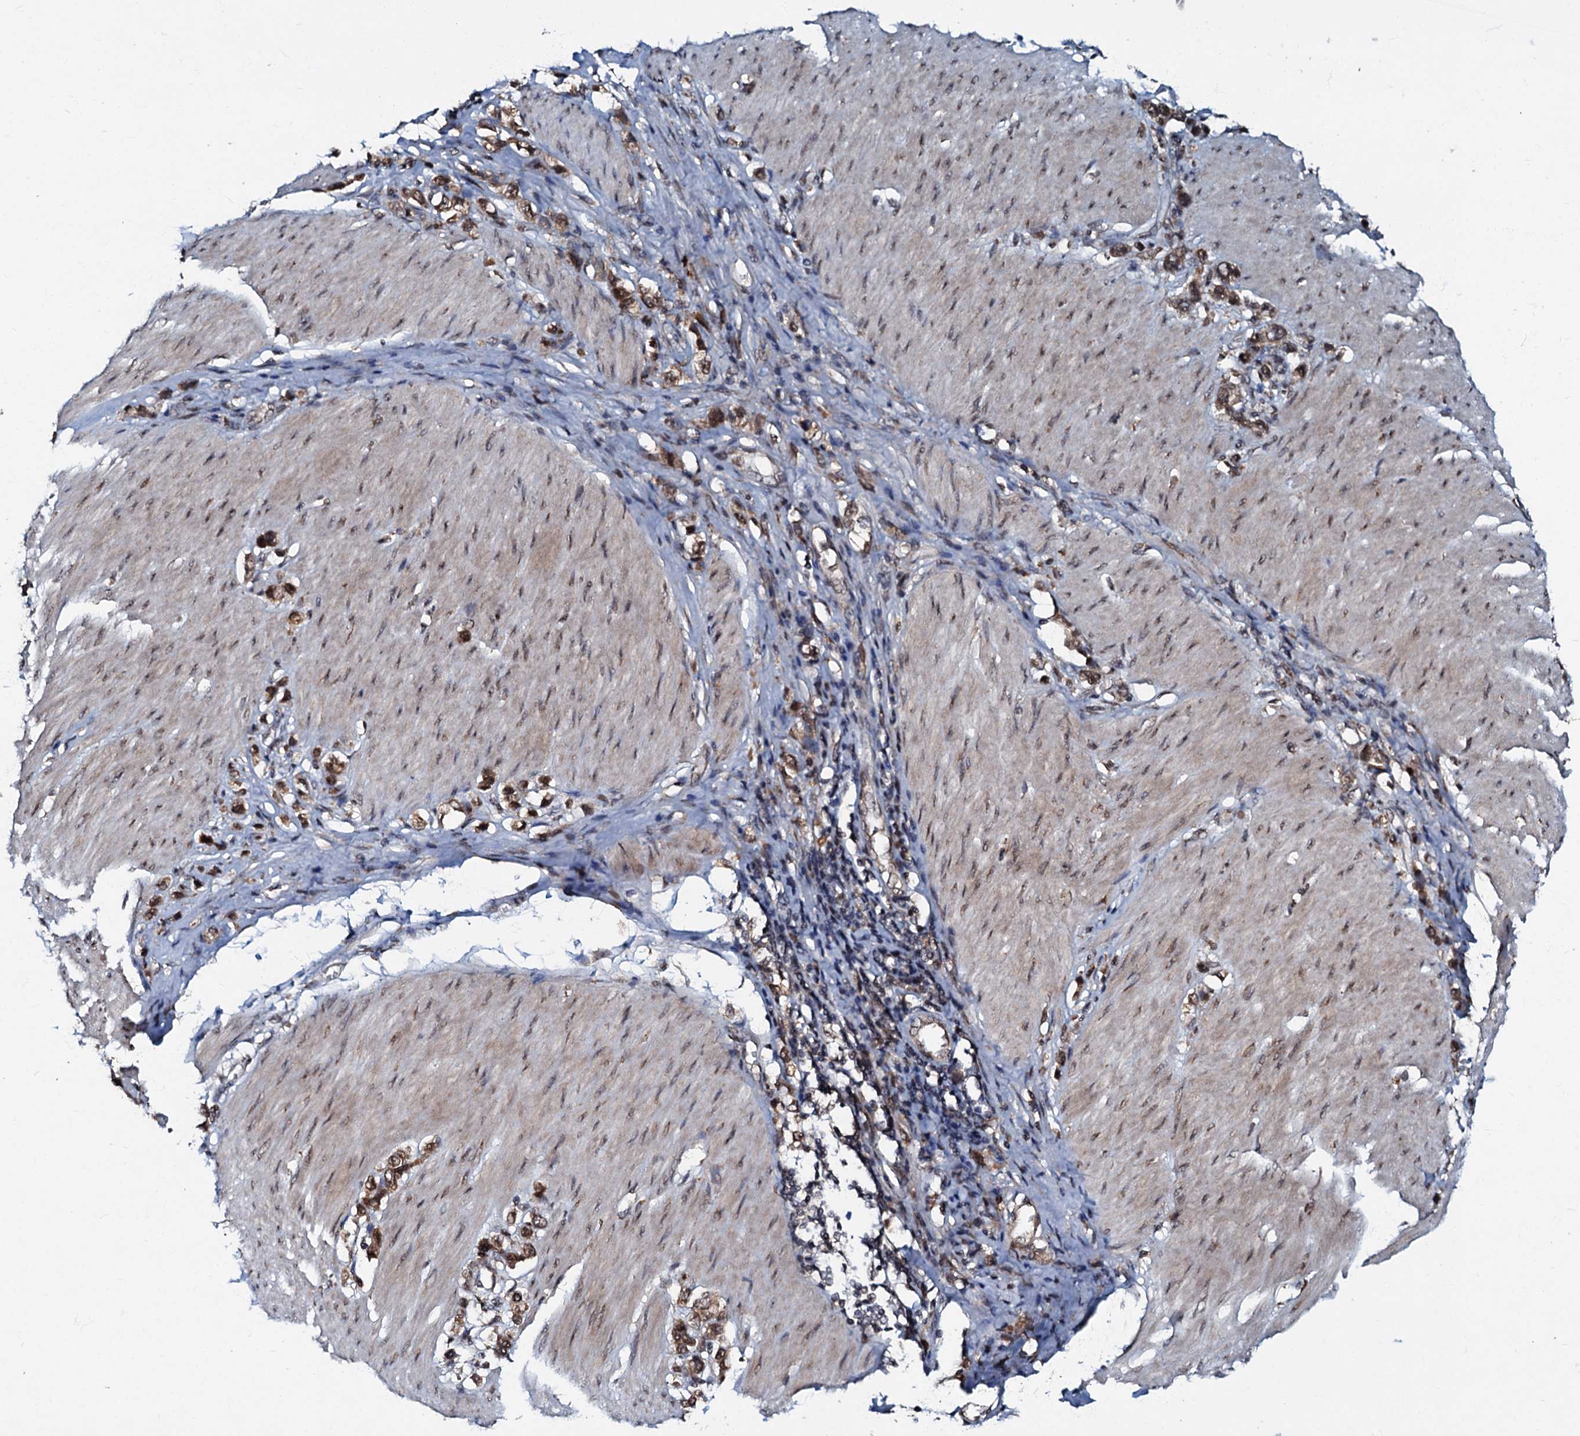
{"staining": {"intensity": "moderate", "quantity": ">75%", "location": "nuclear"}, "tissue": "stomach cancer", "cell_type": "Tumor cells", "image_type": "cancer", "snomed": [{"axis": "morphology", "description": "Normal tissue, NOS"}, {"axis": "morphology", "description": "Adenocarcinoma, NOS"}, {"axis": "topography", "description": "Stomach, upper"}, {"axis": "topography", "description": "Stomach"}], "caption": "Adenocarcinoma (stomach) stained with a brown dye displays moderate nuclear positive expression in approximately >75% of tumor cells.", "gene": "C18orf32", "patient": {"sex": "female", "age": 65}}